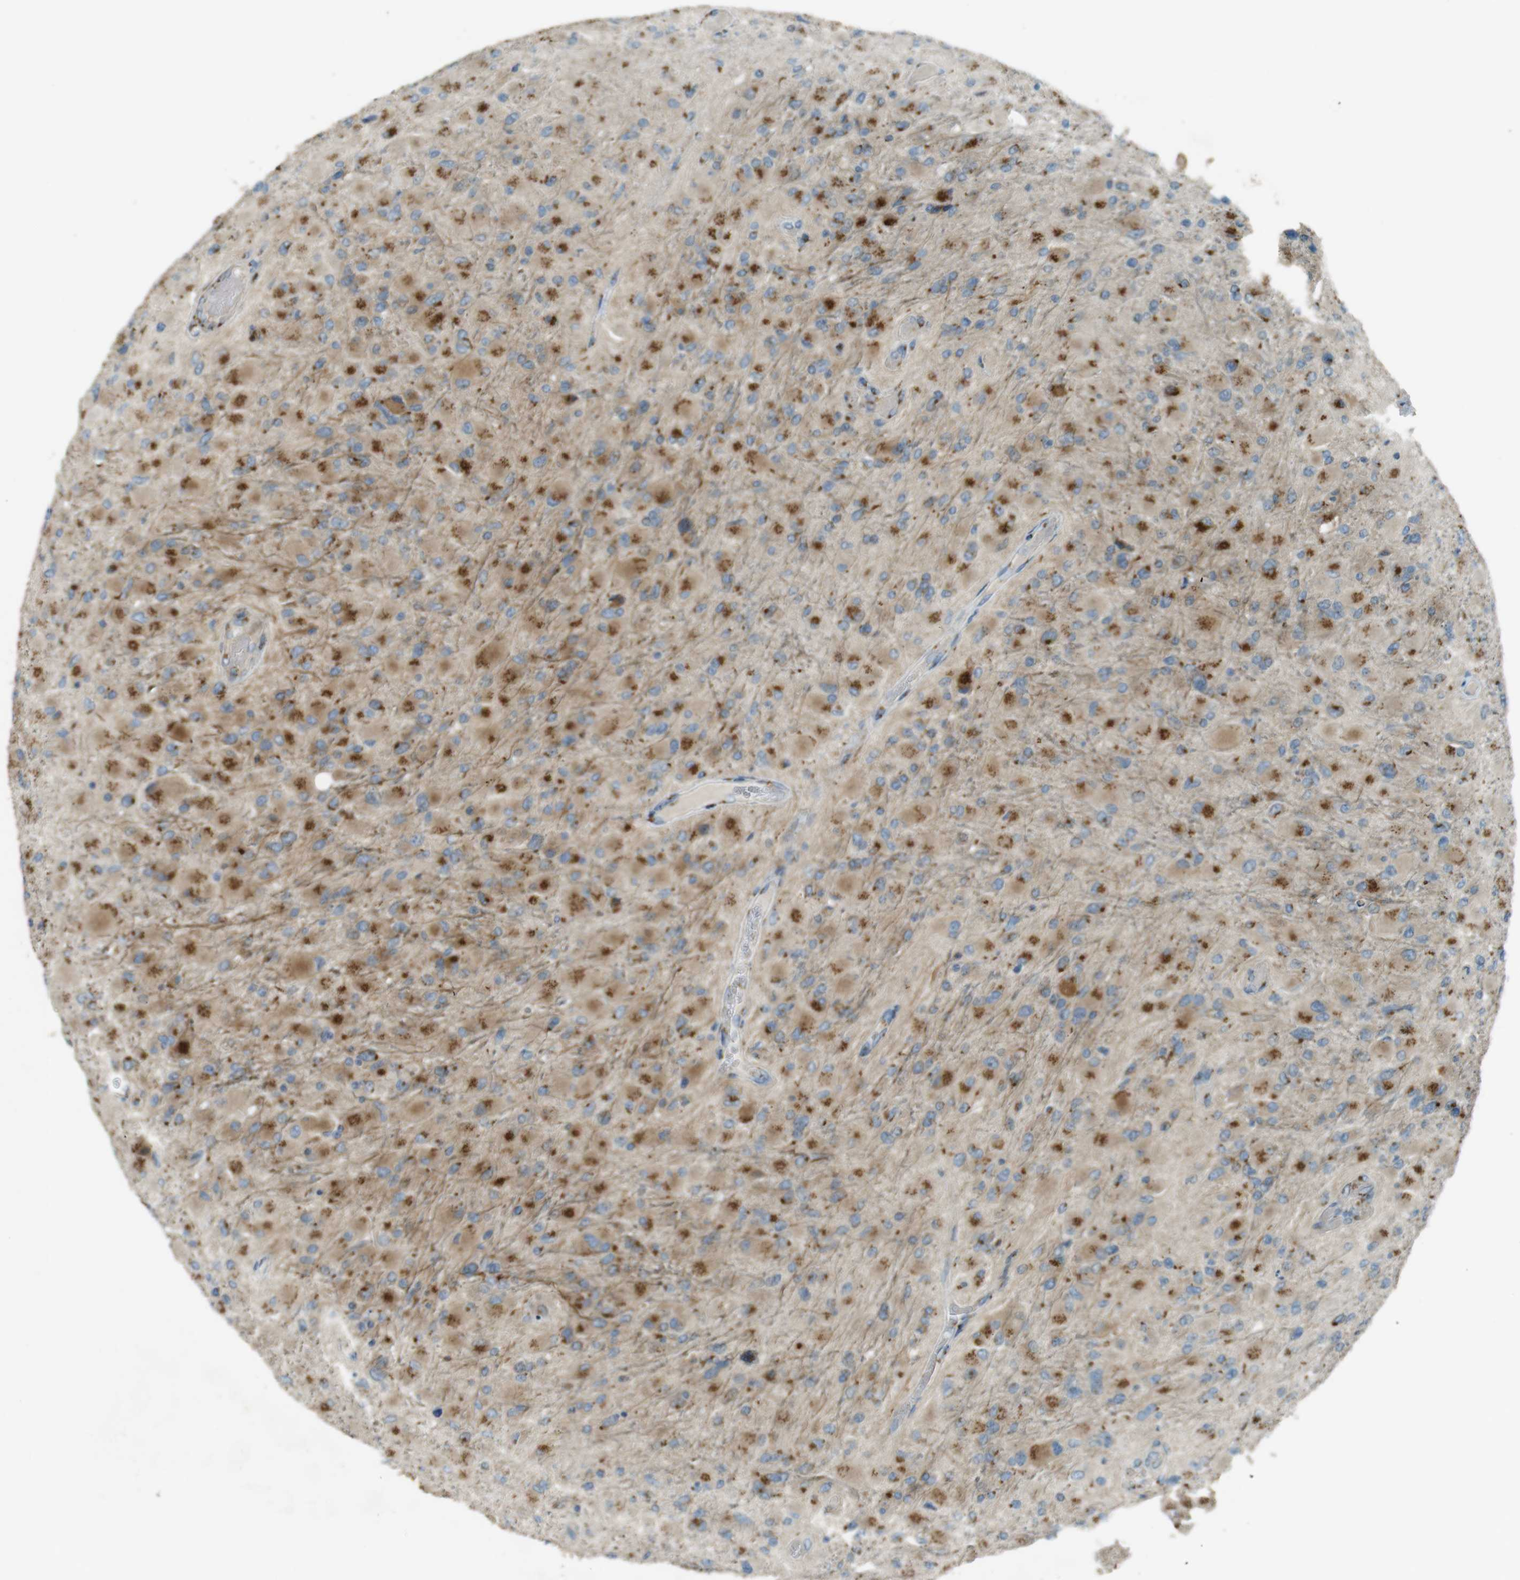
{"staining": {"intensity": "moderate", "quantity": ">75%", "location": "cytoplasmic/membranous"}, "tissue": "glioma", "cell_type": "Tumor cells", "image_type": "cancer", "snomed": [{"axis": "morphology", "description": "Glioma, malignant, High grade"}, {"axis": "topography", "description": "Cerebral cortex"}], "caption": "Protein expression analysis of glioma displays moderate cytoplasmic/membranous expression in about >75% of tumor cells.", "gene": "TMEM115", "patient": {"sex": "female", "age": 36}}